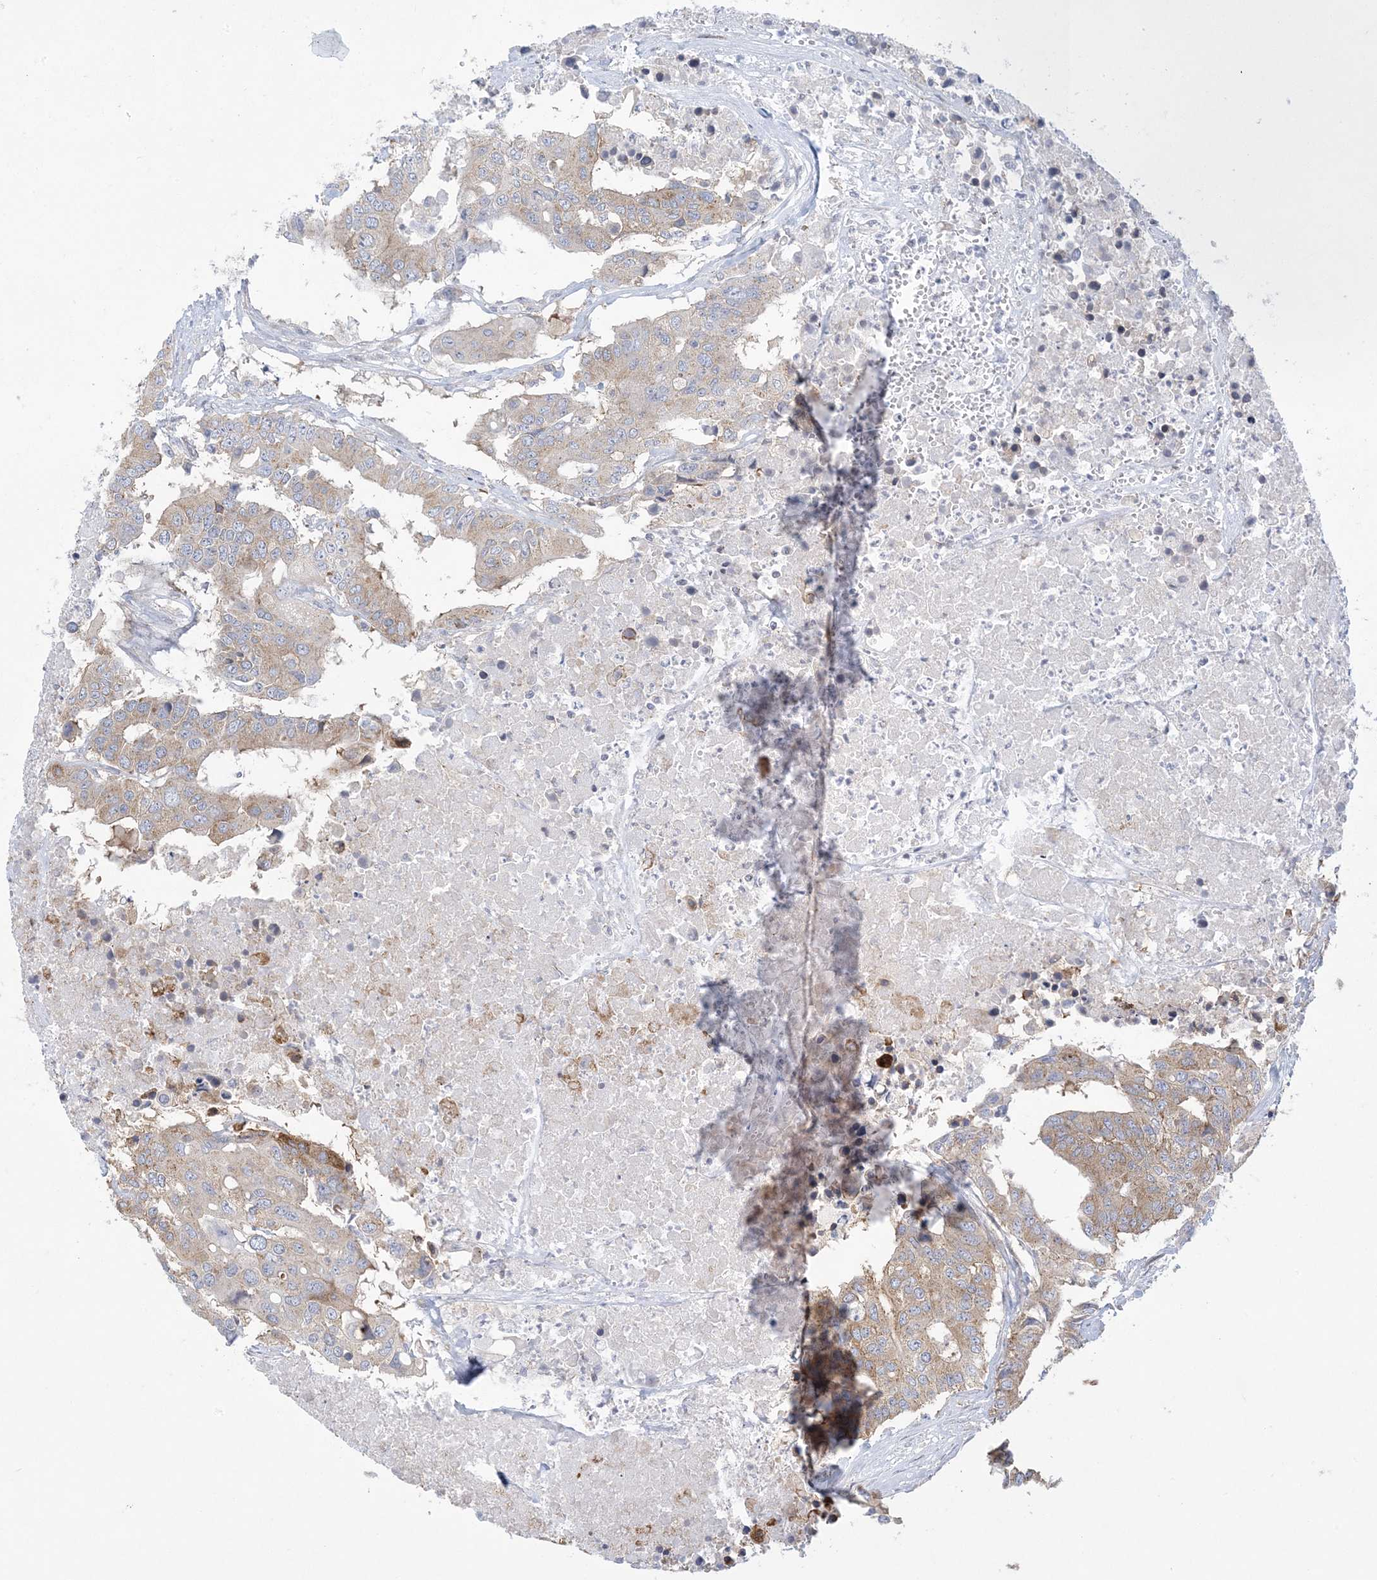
{"staining": {"intensity": "moderate", "quantity": ">75%", "location": "cytoplasmic/membranous"}, "tissue": "colorectal cancer", "cell_type": "Tumor cells", "image_type": "cancer", "snomed": [{"axis": "morphology", "description": "Adenocarcinoma, NOS"}, {"axis": "topography", "description": "Colon"}], "caption": "The immunohistochemical stain shows moderate cytoplasmic/membranous expression in tumor cells of colorectal cancer (adenocarcinoma) tissue. The staining was performed using DAB, with brown indicating positive protein expression. Nuclei are stained blue with hematoxylin.", "gene": "SLAMF9", "patient": {"sex": "male", "age": 77}}